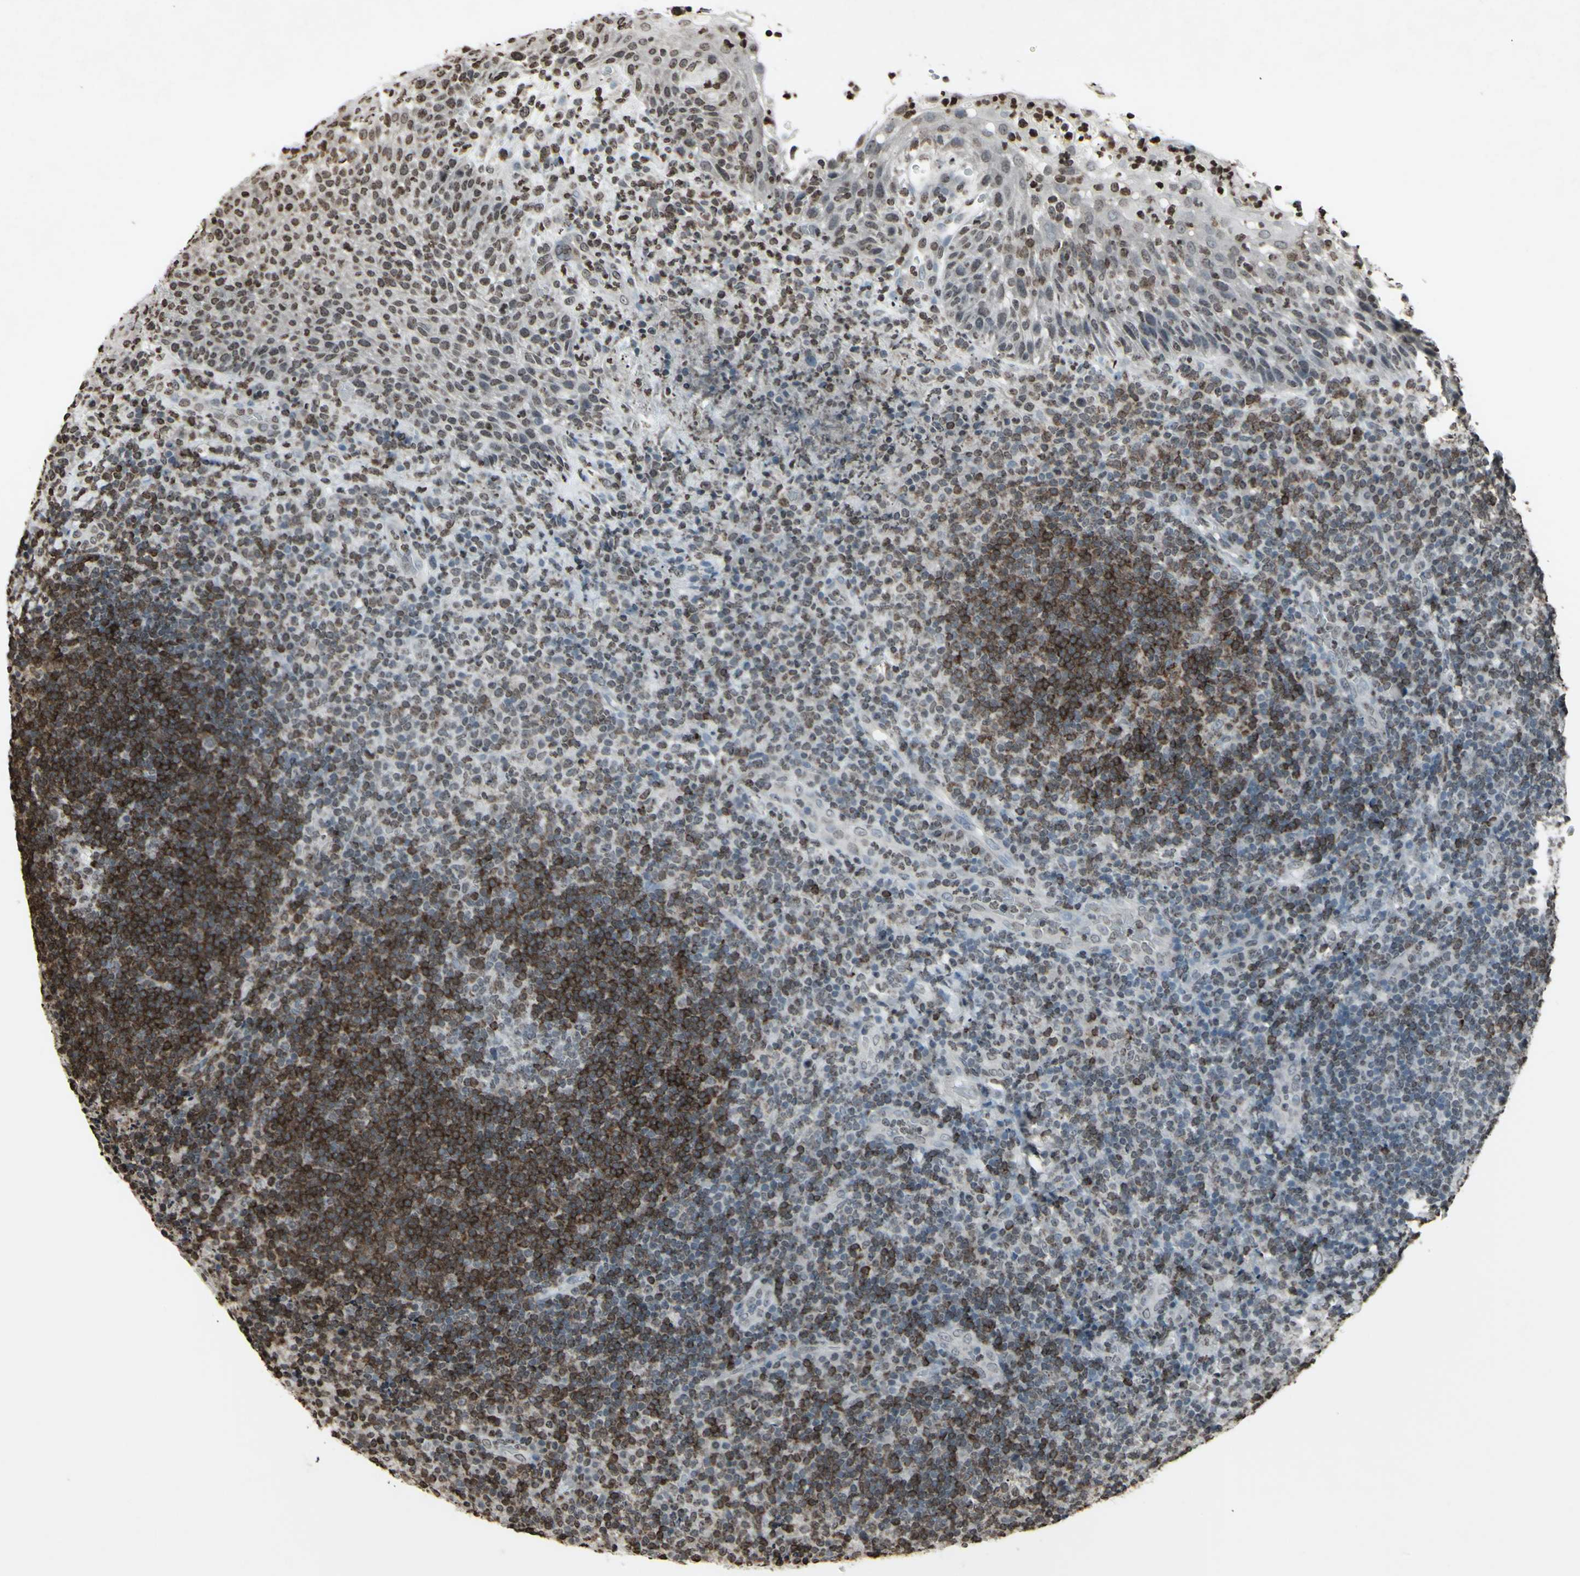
{"staining": {"intensity": "moderate", "quantity": "25%-75%", "location": "cytoplasmic/membranous,nuclear"}, "tissue": "lymphoma", "cell_type": "Tumor cells", "image_type": "cancer", "snomed": [{"axis": "morphology", "description": "Malignant lymphoma, non-Hodgkin's type, High grade"}, {"axis": "topography", "description": "Tonsil"}], "caption": "Human lymphoma stained with a brown dye exhibits moderate cytoplasmic/membranous and nuclear positive positivity in approximately 25%-75% of tumor cells.", "gene": "CD79B", "patient": {"sex": "female", "age": 36}}